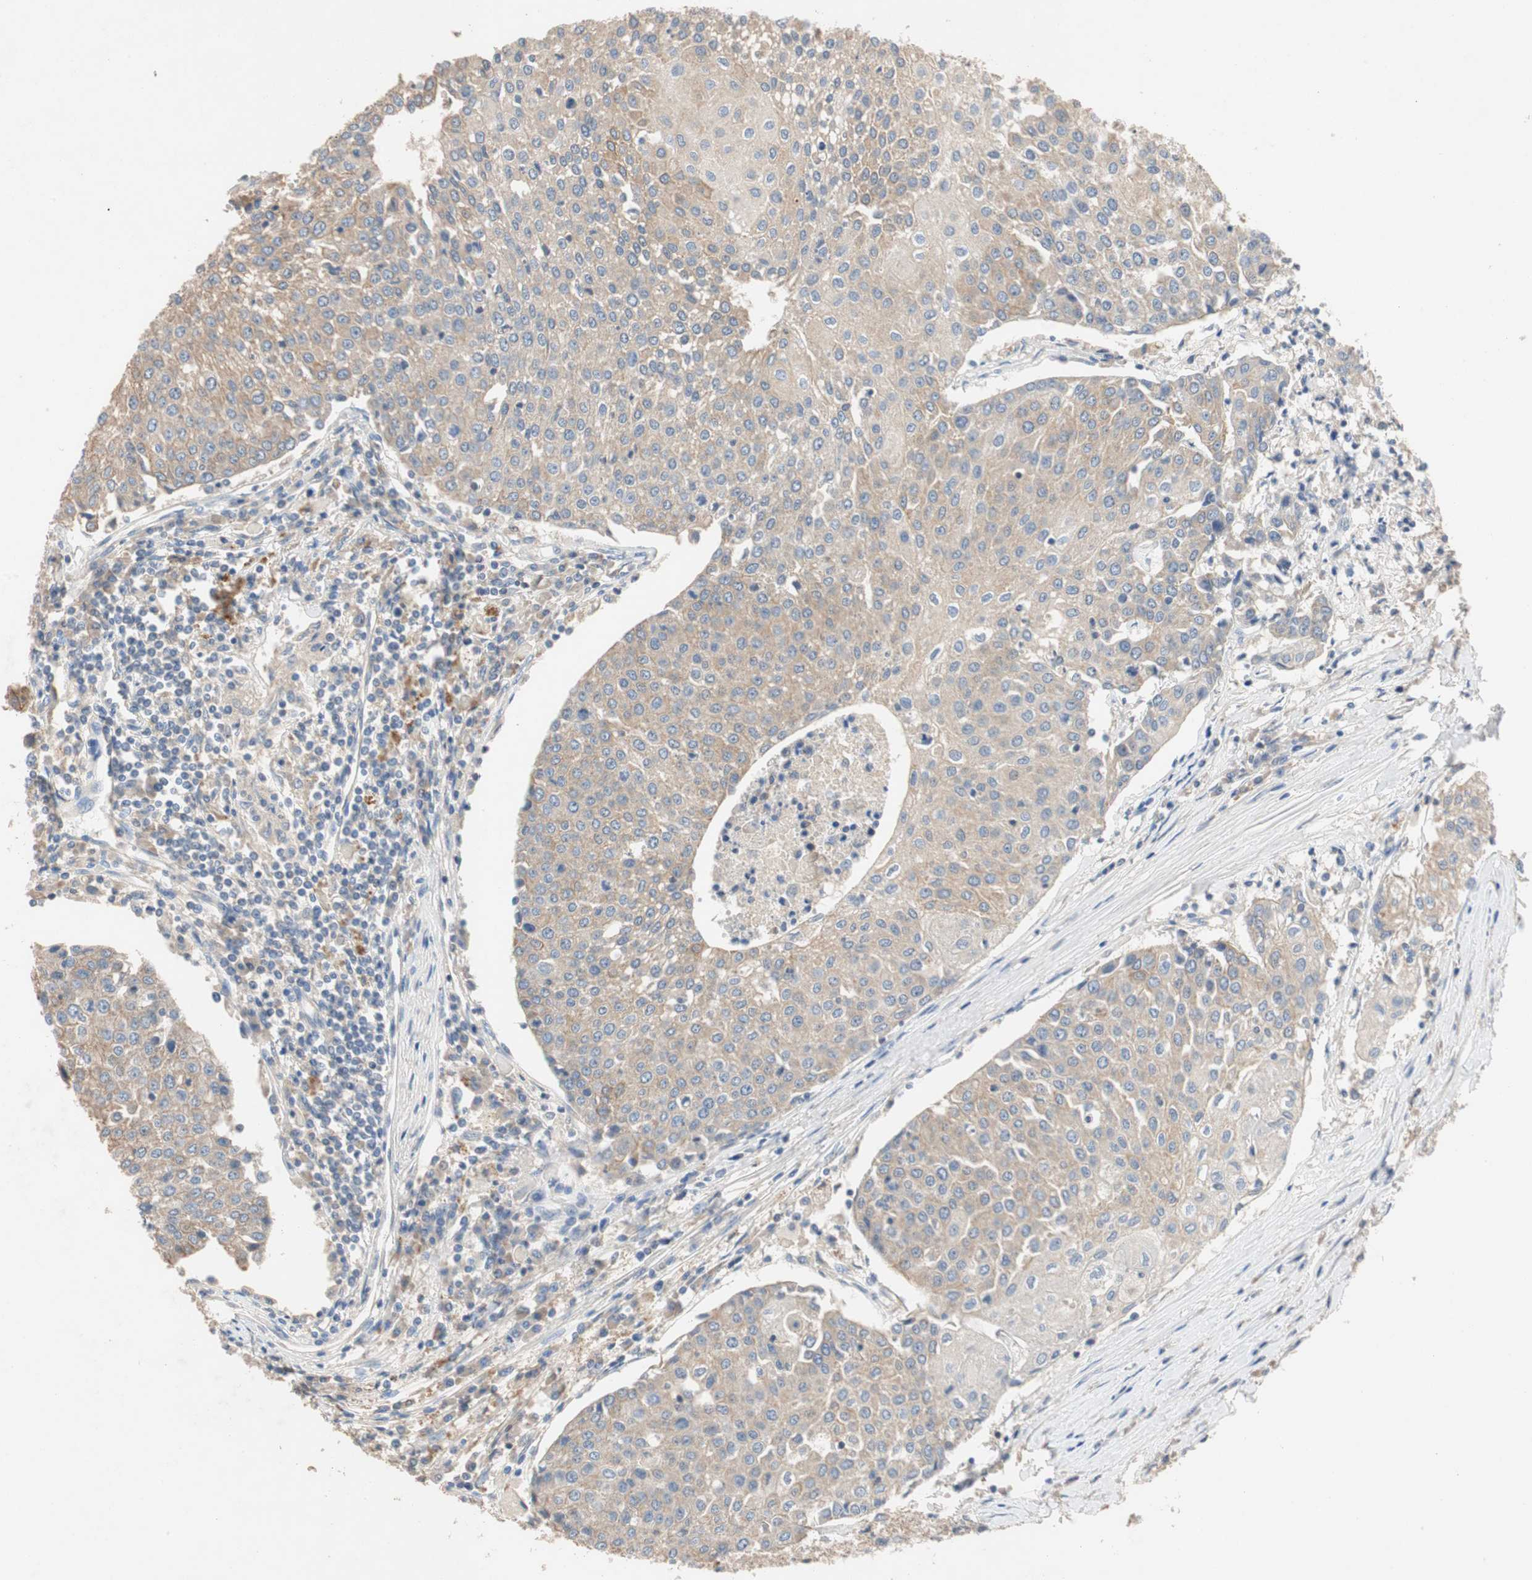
{"staining": {"intensity": "weak", "quantity": "25%-75%", "location": "cytoplasmic/membranous"}, "tissue": "urothelial cancer", "cell_type": "Tumor cells", "image_type": "cancer", "snomed": [{"axis": "morphology", "description": "Urothelial carcinoma, High grade"}, {"axis": "topography", "description": "Urinary bladder"}], "caption": "Urothelial carcinoma (high-grade) stained with a protein marker displays weak staining in tumor cells.", "gene": "ADAP1", "patient": {"sex": "female", "age": 85}}